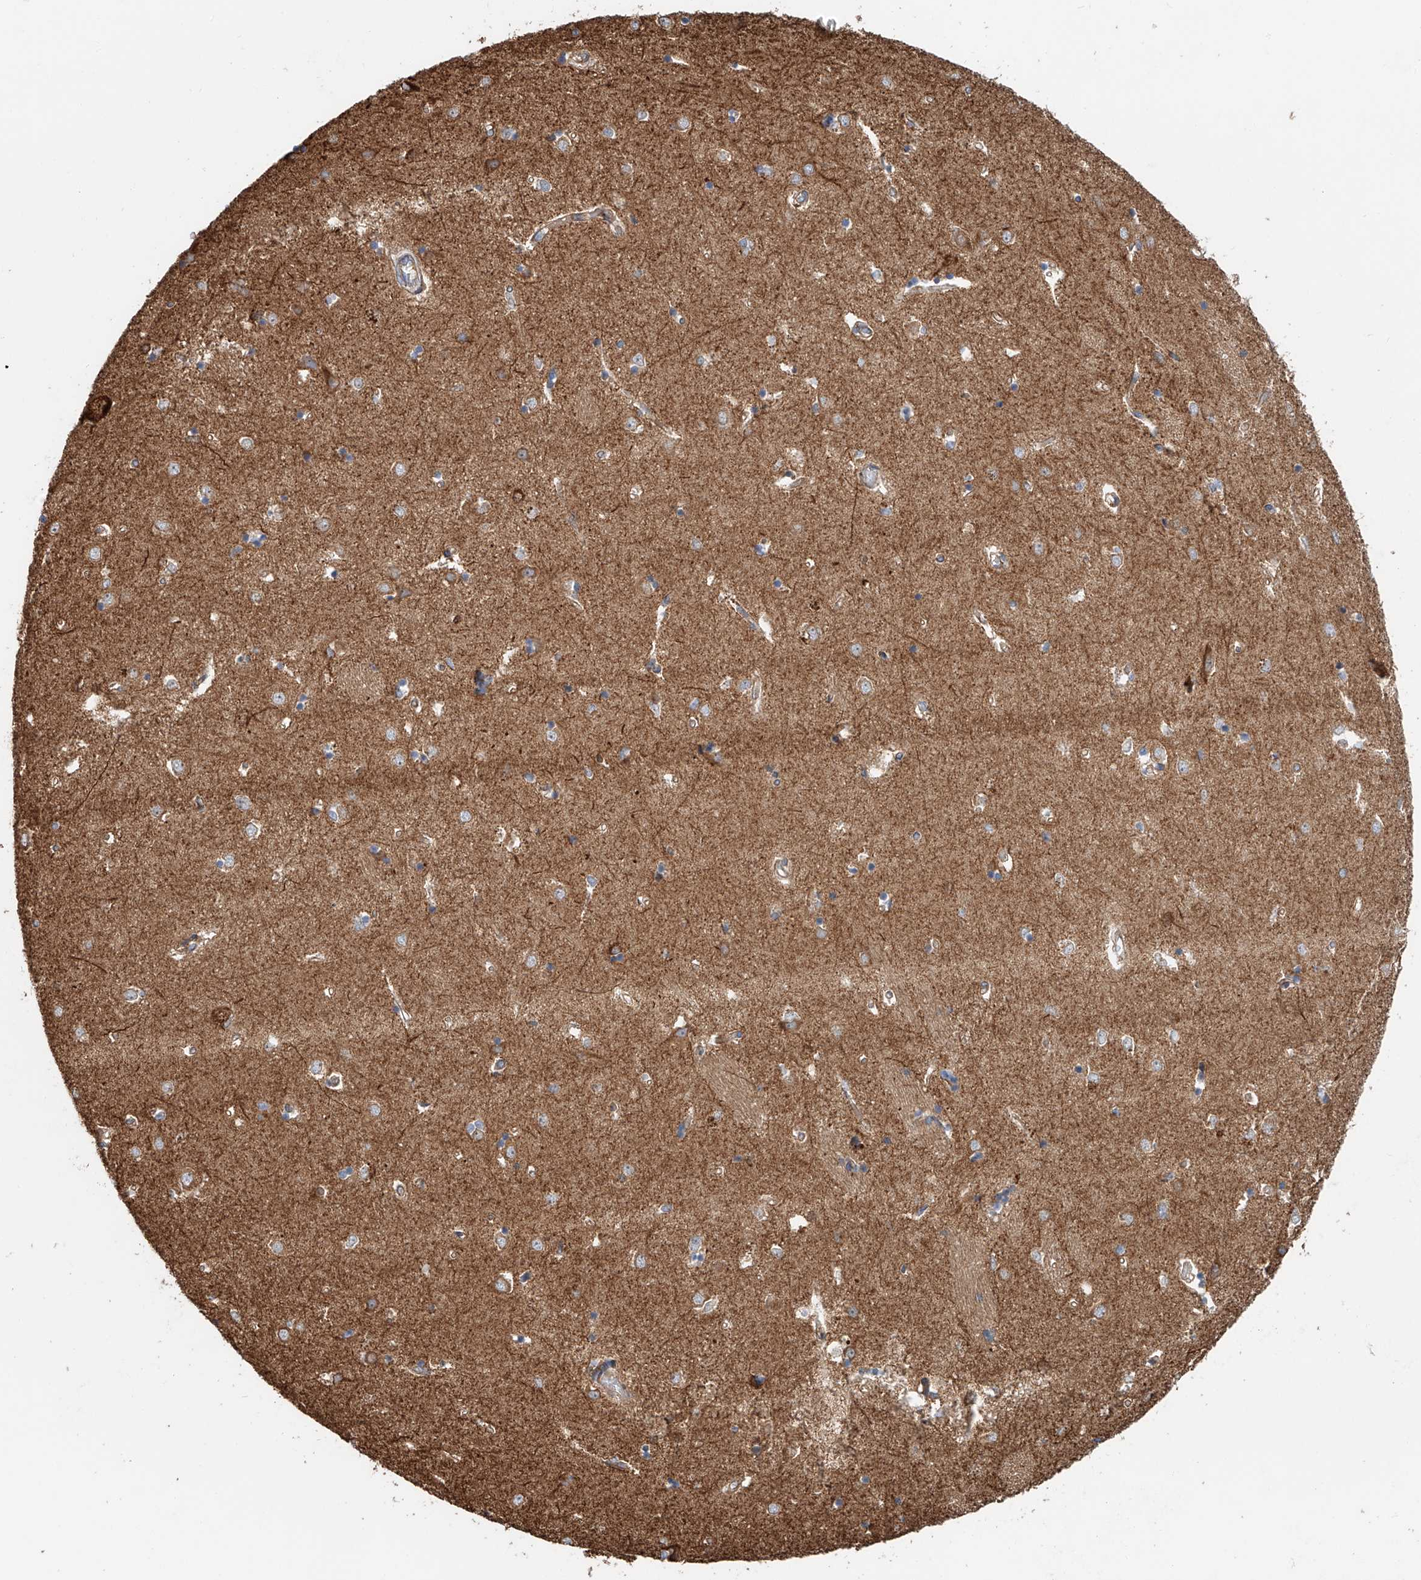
{"staining": {"intensity": "strong", "quantity": "<25%", "location": "cytoplasmic/membranous"}, "tissue": "caudate", "cell_type": "Glial cells", "image_type": "normal", "snomed": [{"axis": "morphology", "description": "Normal tissue, NOS"}, {"axis": "topography", "description": "Lateral ventricle wall"}], "caption": "Immunohistochemical staining of unremarkable caudate demonstrates <25% levels of strong cytoplasmic/membranous protein expression in approximately <25% of glial cells. The staining was performed using DAB (3,3'-diaminobenzidine), with brown indicating positive protein expression. Nuclei are stained blue with hematoxylin.", "gene": "SNAP29", "patient": {"sex": "male", "age": 45}}